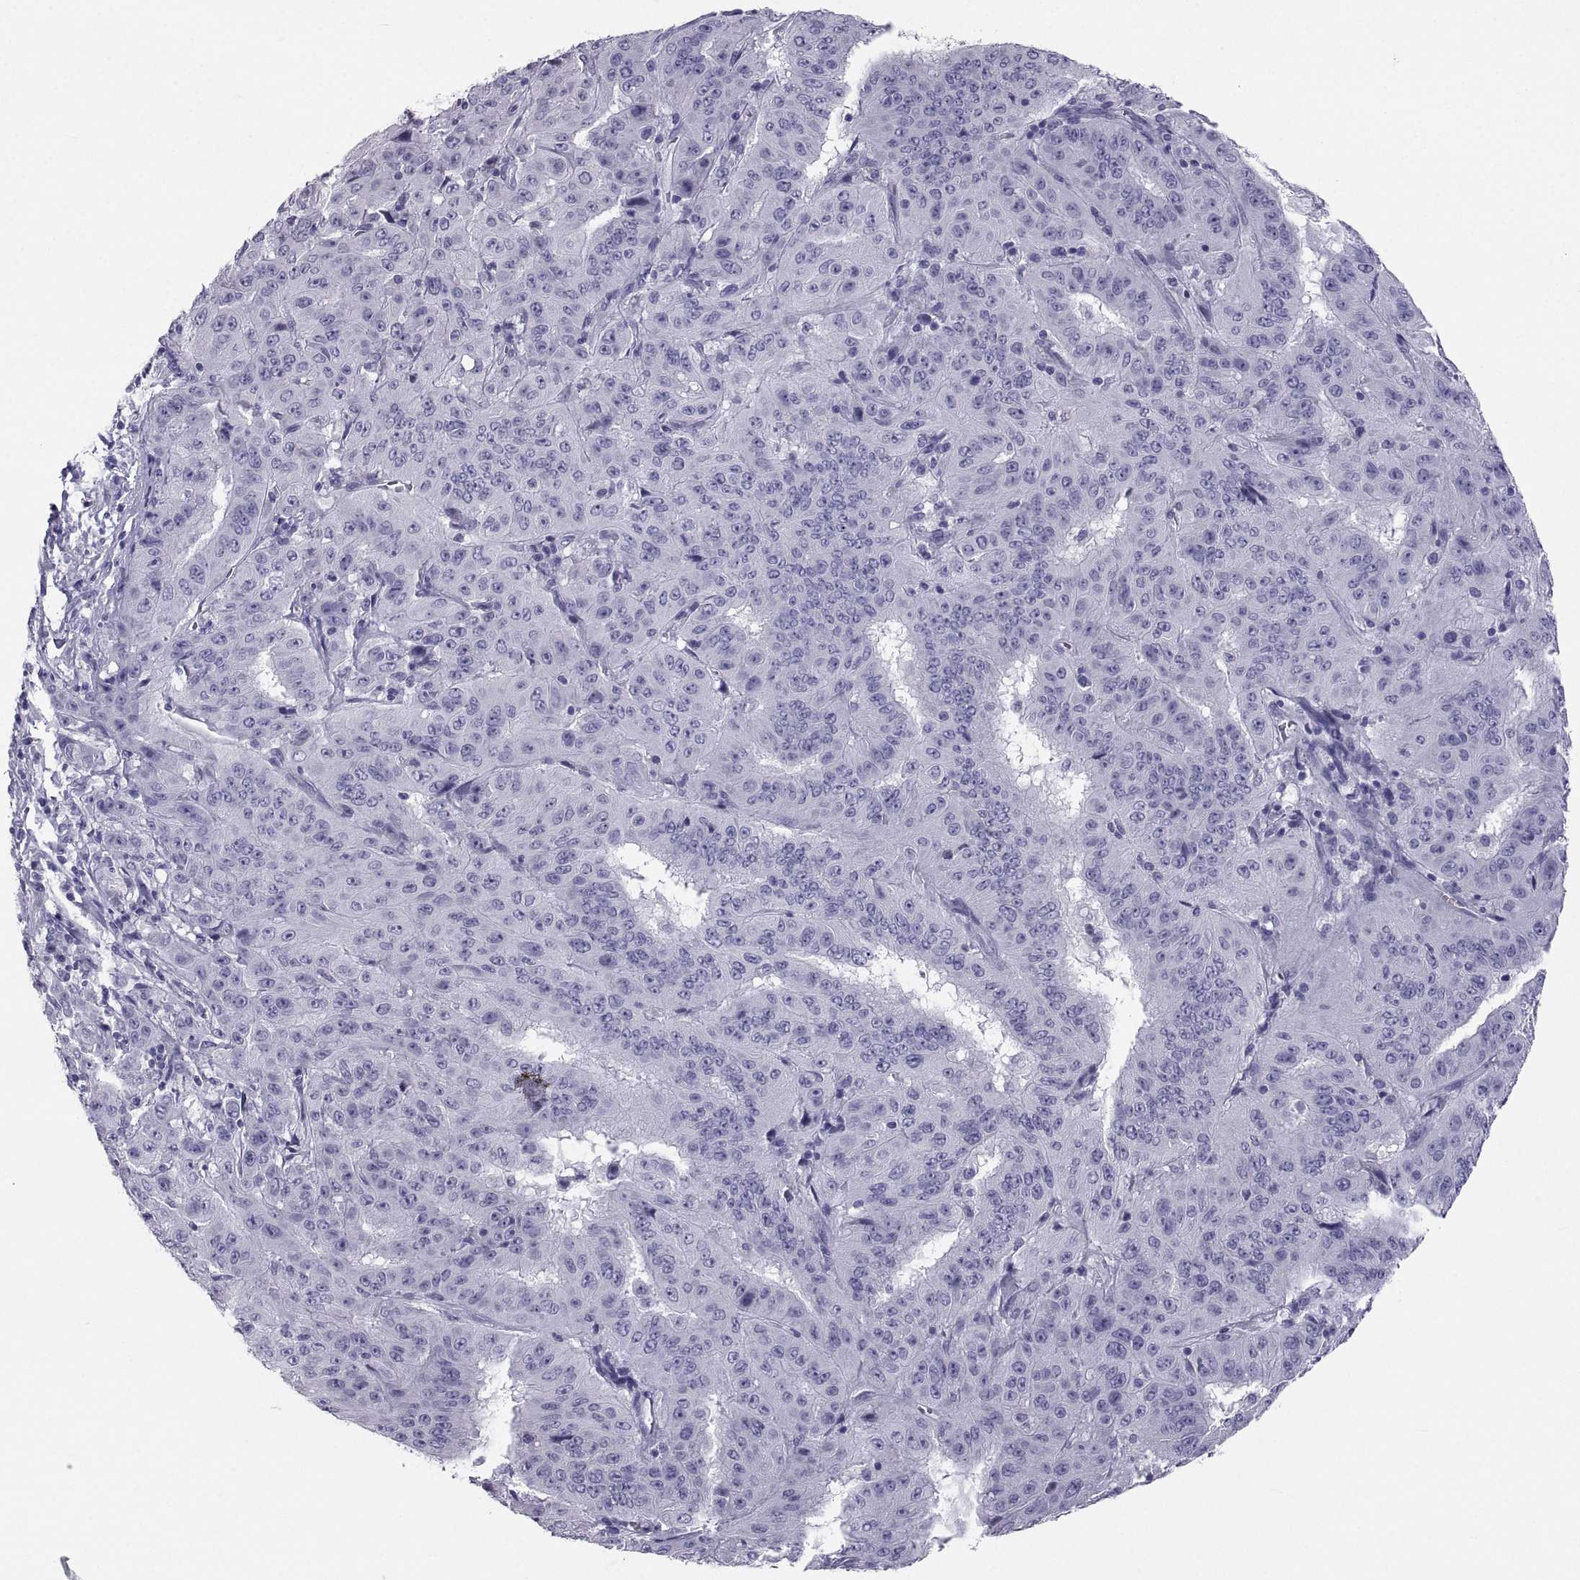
{"staining": {"intensity": "negative", "quantity": "none", "location": "none"}, "tissue": "pancreatic cancer", "cell_type": "Tumor cells", "image_type": "cancer", "snomed": [{"axis": "morphology", "description": "Adenocarcinoma, NOS"}, {"axis": "topography", "description": "Pancreas"}], "caption": "Immunohistochemistry (IHC) photomicrograph of pancreatic cancer (adenocarcinoma) stained for a protein (brown), which displays no expression in tumor cells.", "gene": "PCSK1N", "patient": {"sex": "male", "age": 63}}